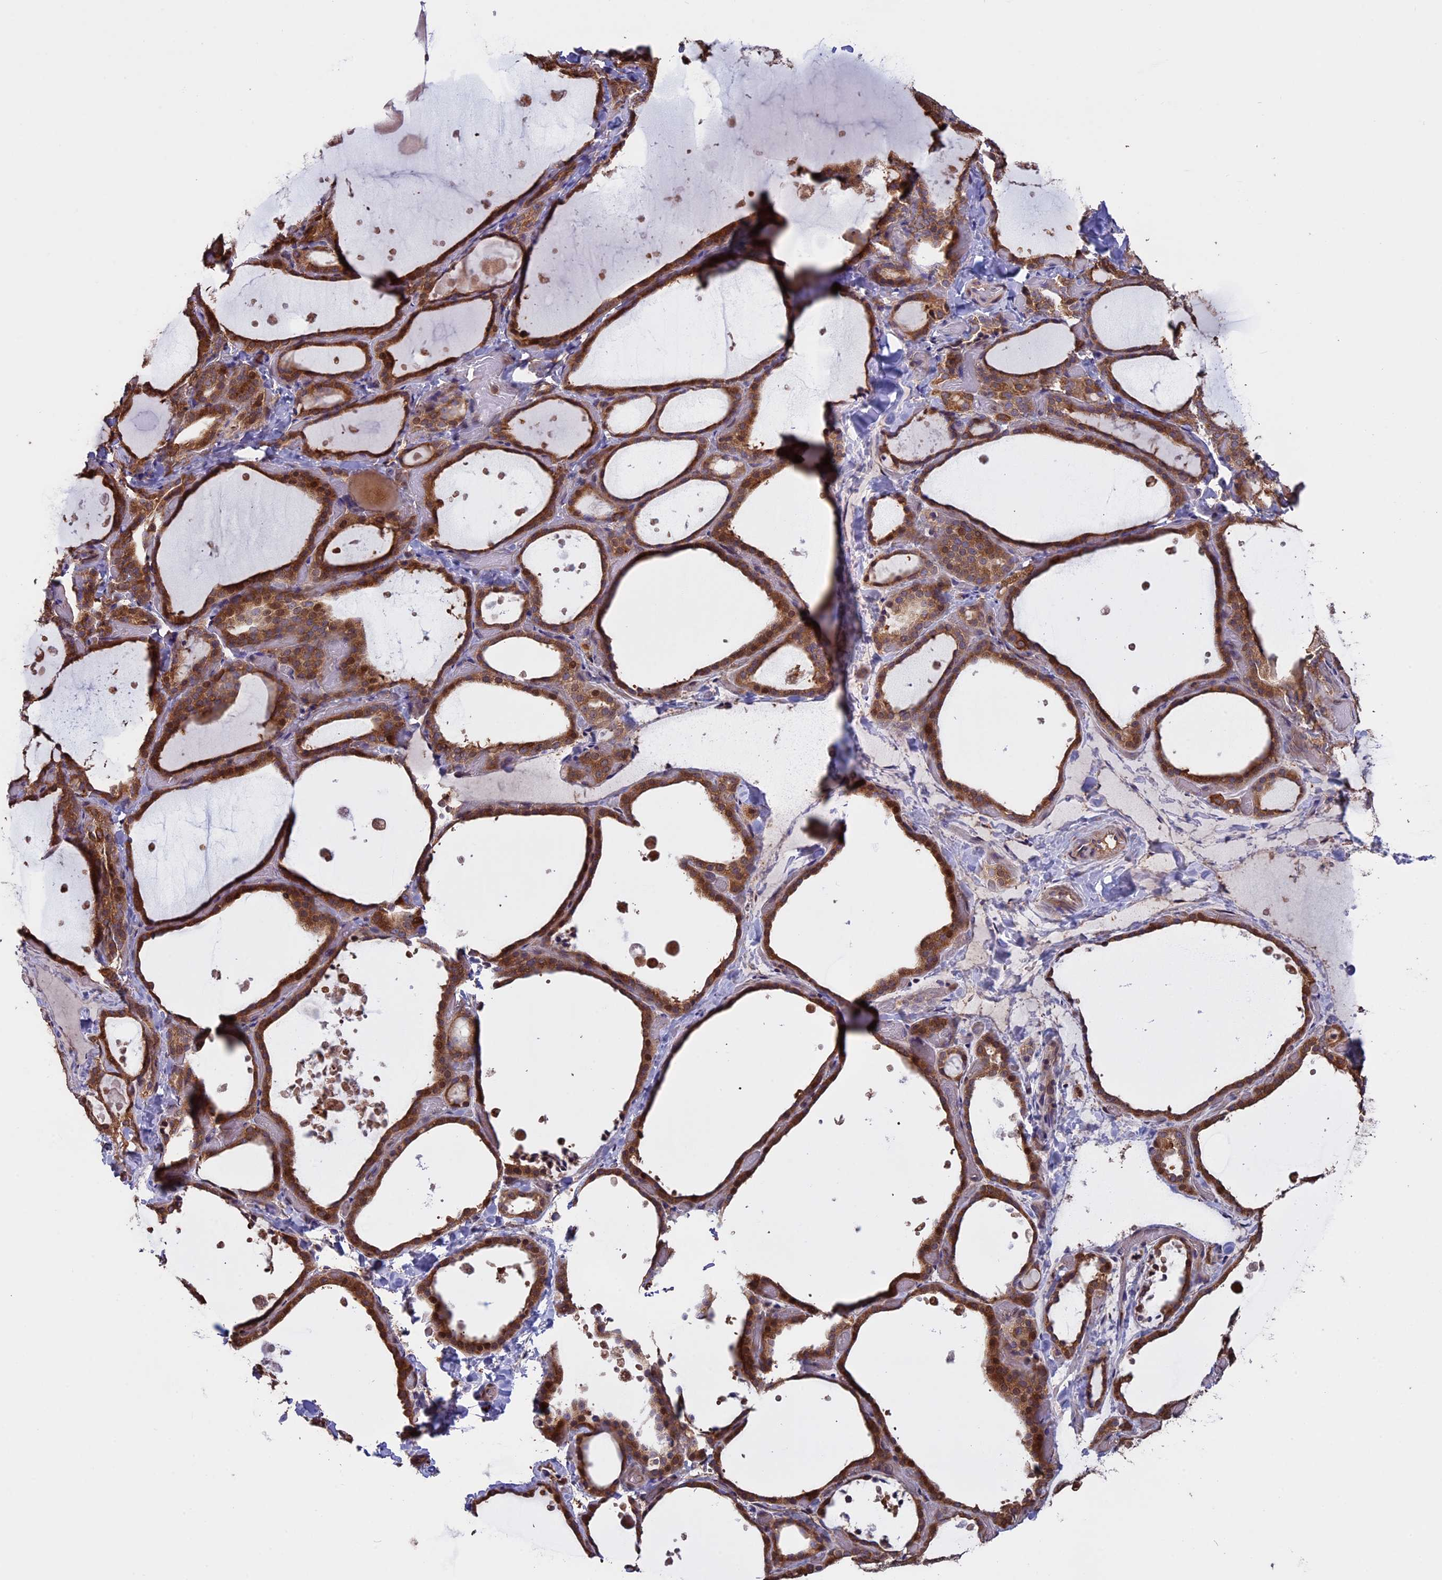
{"staining": {"intensity": "moderate", "quantity": ">75%", "location": "cytoplasmic/membranous,nuclear"}, "tissue": "thyroid gland", "cell_type": "Glandular cells", "image_type": "normal", "snomed": [{"axis": "morphology", "description": "Normal tissue, NOS"}, {"axis": "topography", "description": "Thyroid gland"}], "caption": "A micrograph showing moderate cytoplasmic/membranous,nuclear staining in about >75% of glandular cells in unremarkable thyroid gland, as visualized by brown immunohistochemical staining.", "gene": "VWA3A", "patient": {"sex": "female", "age": 44}}